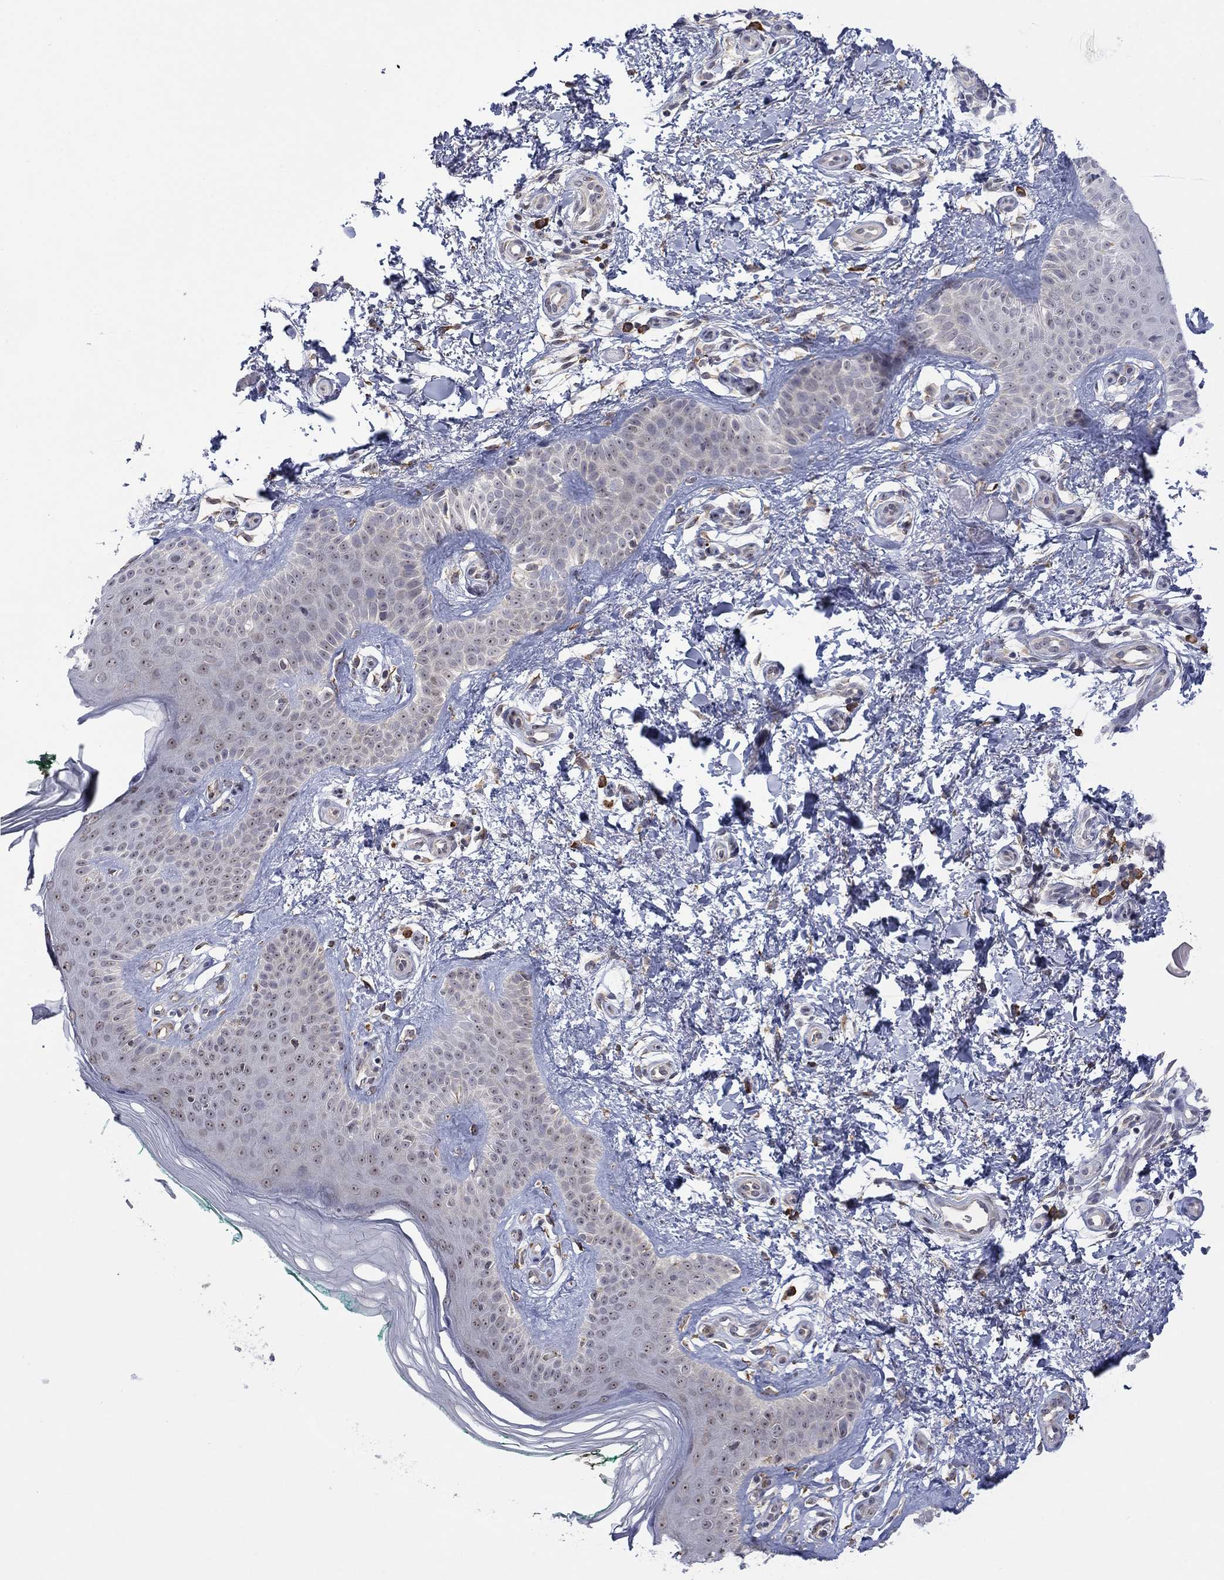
{"staining": {"intensity": "negative", "quantity": "none", "location": "none"}, "tissue": "skin", "cell_type": "Fibroblasts", "image_type": "normal", "snomed": [{"axis": "morphology", "description": "Normal tissue, NOS"}, {"axis": "morphology", "description": "Inflammation, NOS"}, {"axis": "morphology", "description": "Fibrosis, NOS"}, {"axis": "topography", "description": "Skin"}], "caption": "Immunohistochemistry (IHC) histopathology image of unremarkable human skin stained for a protein (brown), which exhibits no staining in fibroblasts.", "gene": "MTRFR", "patient": {"sex": "male", "age": 71}}